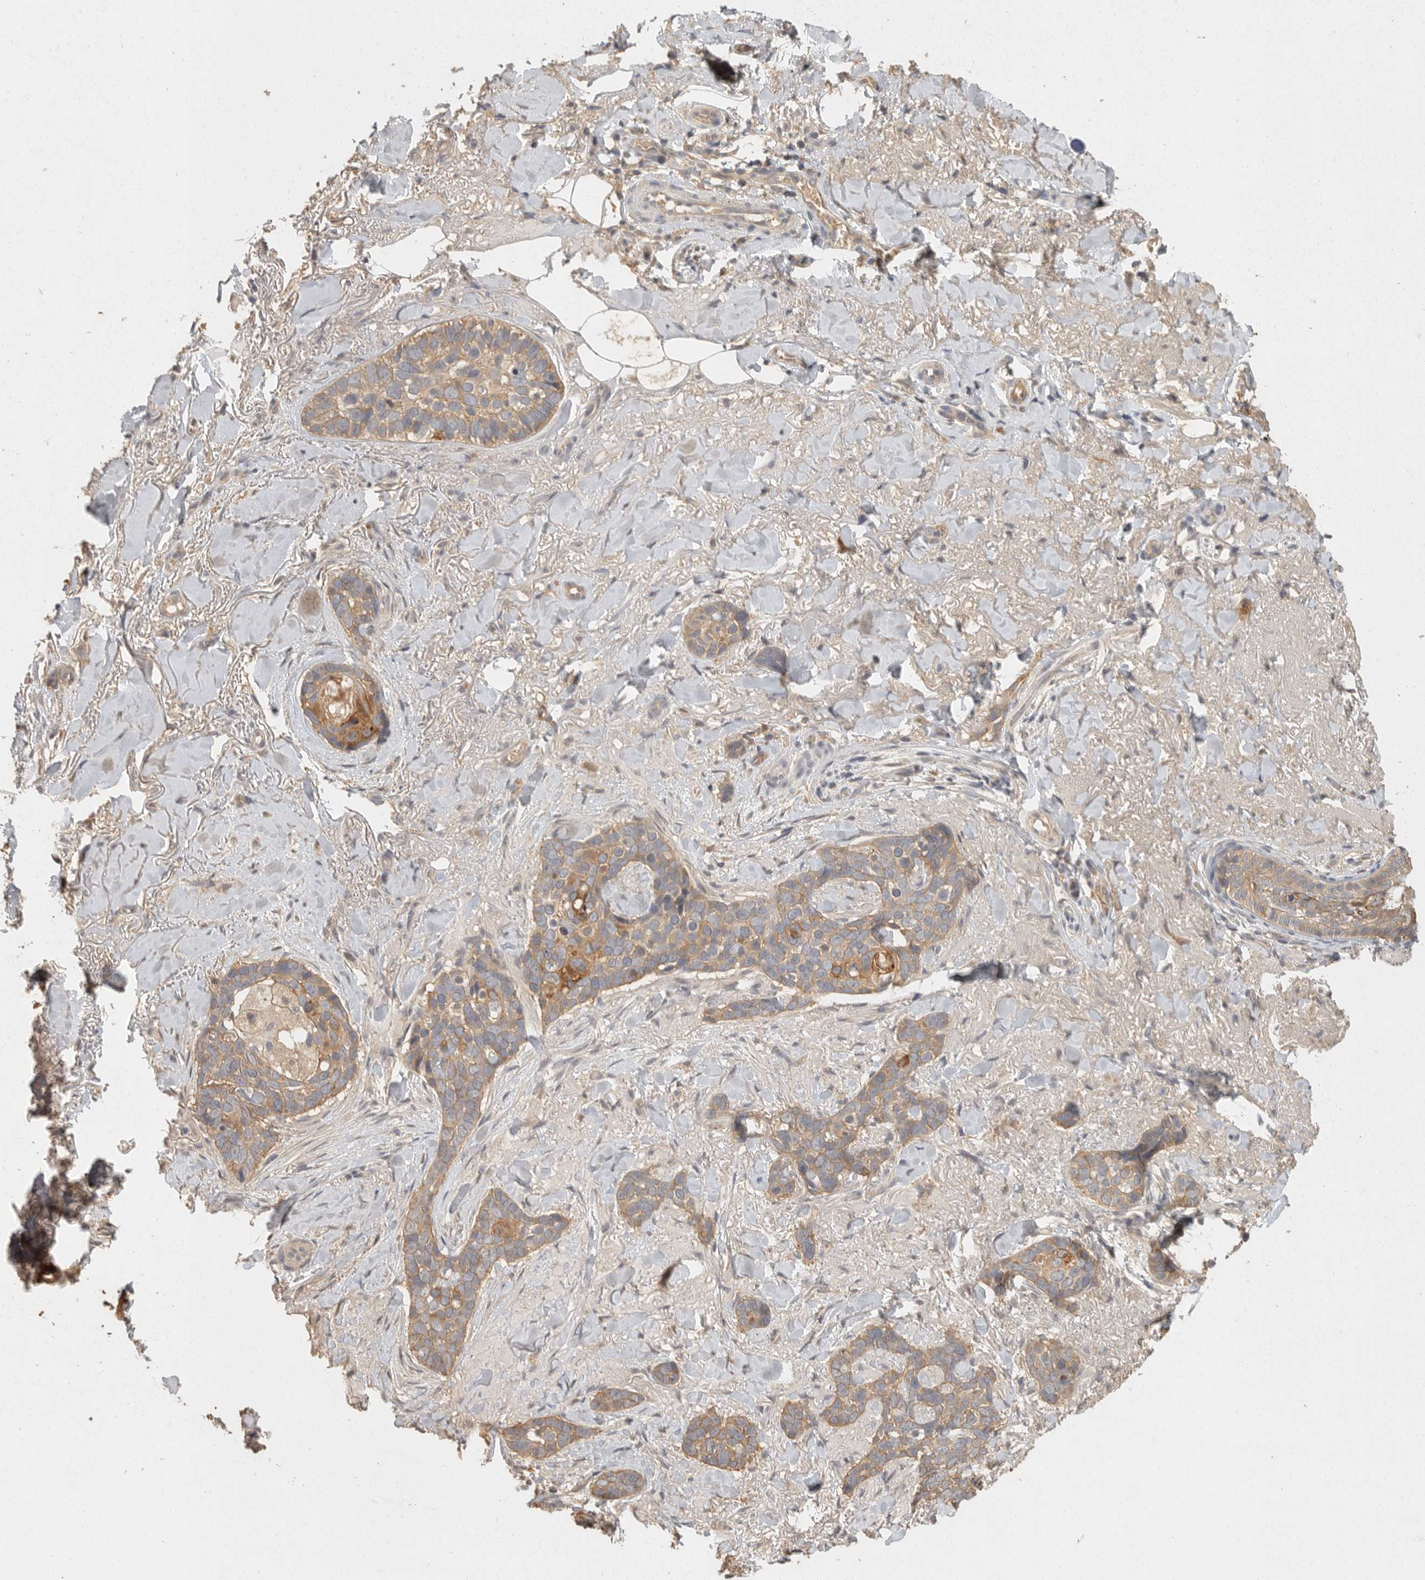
{"staining": {"intensity": "moderate", "quantity": "25%-75%", "location": "cytoplasmic/membranous"}, "tissue": "skin cancer", "cell_type": "Tumor cells", "image_type": "cancer", "snomed": [{"axis": "morphology", "description": "Basal cell carcinoma"}, {"axis": "topography", "description": "Skin"}], "caption": "An IHC photomicrograph of tumor tissue is shown. Protein staining in brown labels moderate cytoplasmic/membranous positivity in skin basal cell carcinoma within tumor cells.", "gene": "BAIAP2", "patient": {"sex": "female", "age": 82}}